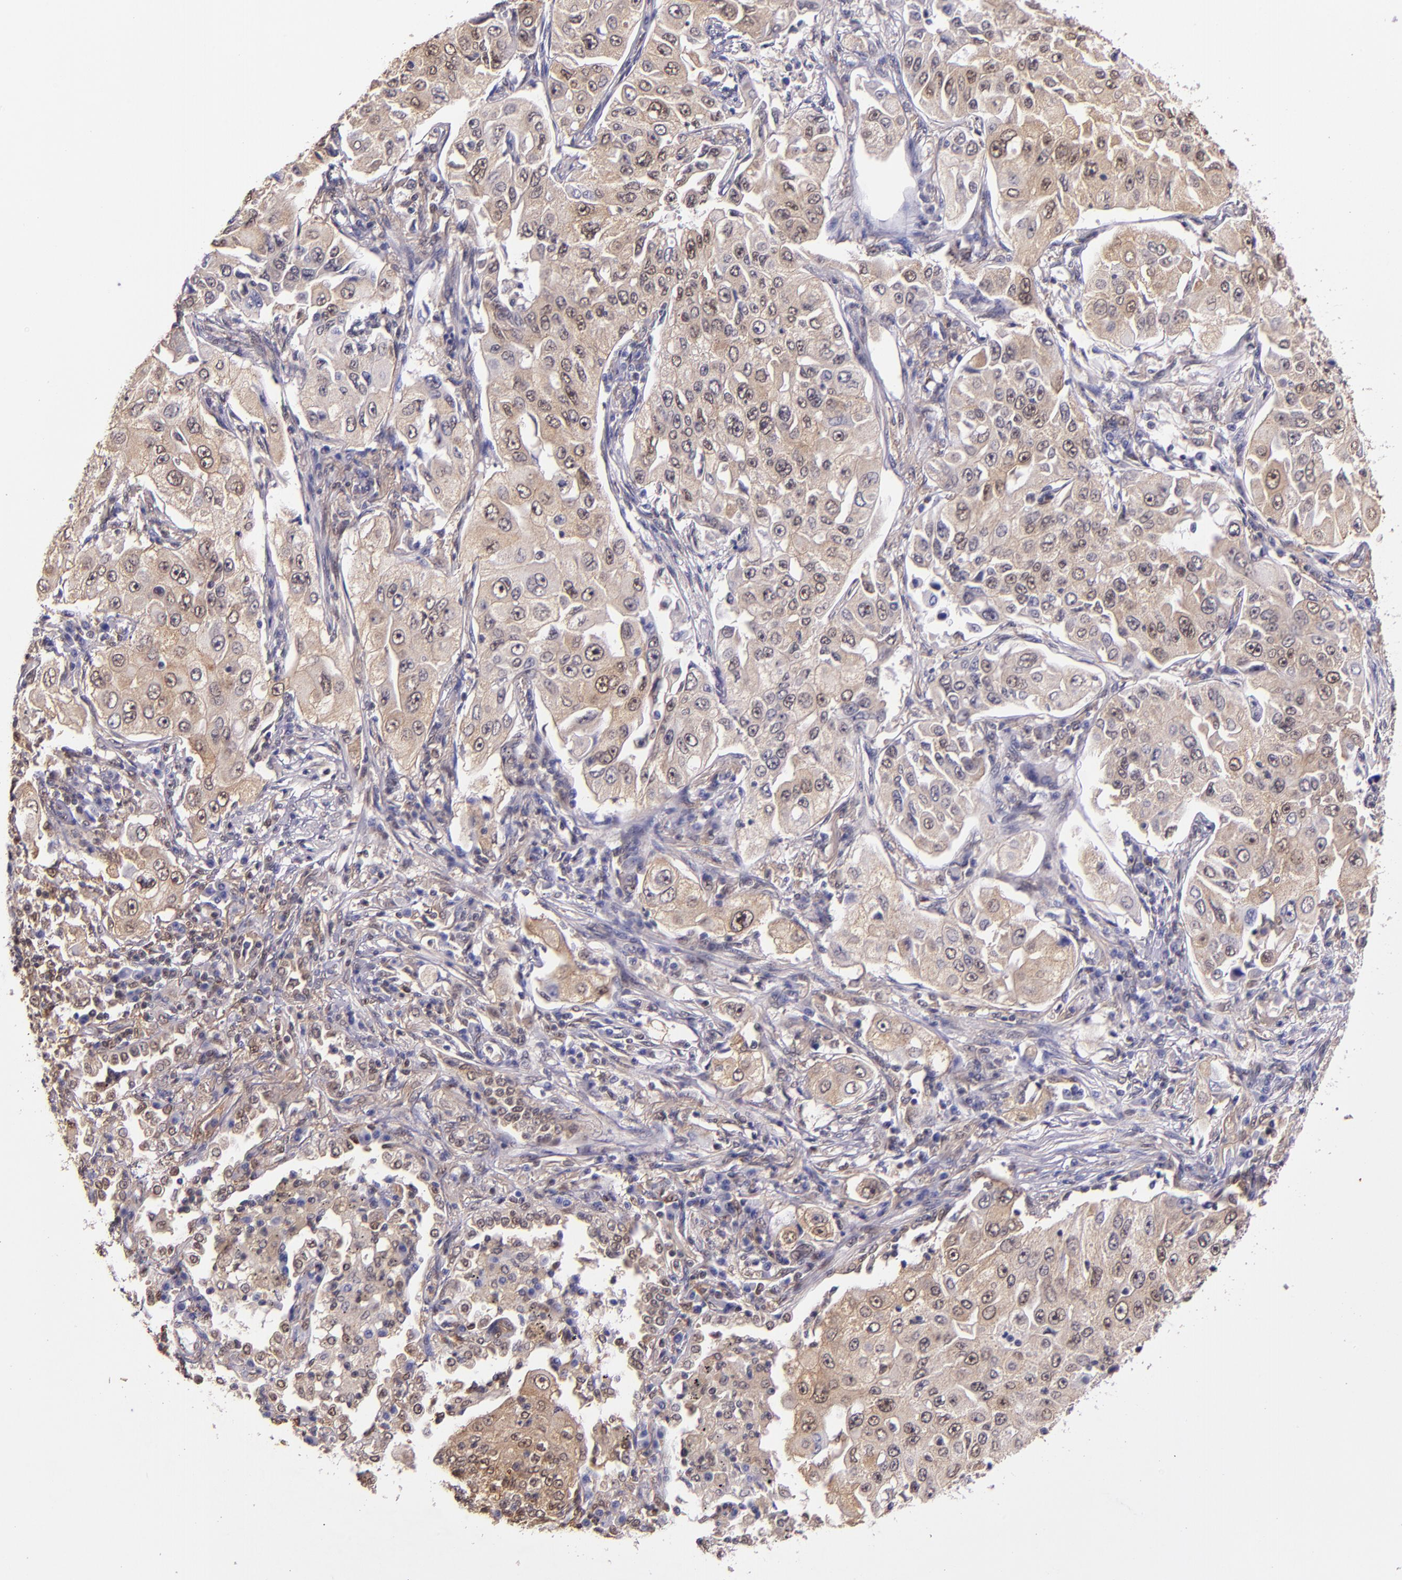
{"staining": {"intensity": "weak", "quantity": "25%-75%", "location": "cytoplasmic/membranous,nuclear"}, "tissue": "lung cancer", "cell_type": "Tumor cells", "image_type": "cancer", "snomed": [{"axis": "morphology", "description": "Adenocarcinoma, NOS"}, {"axis": "topography", "description": "Lung"}], "caption": "Immunohistochemistry histopathology image of lung adenocarcinoma stained for a protein (brown), which demonstrates low levels of weak cytoplasmic/membranous and nuclear positivity in about 25%-75% of tumor cells.", "gene": "STAT6", "patient": {"sex": "male", "age": 84}}